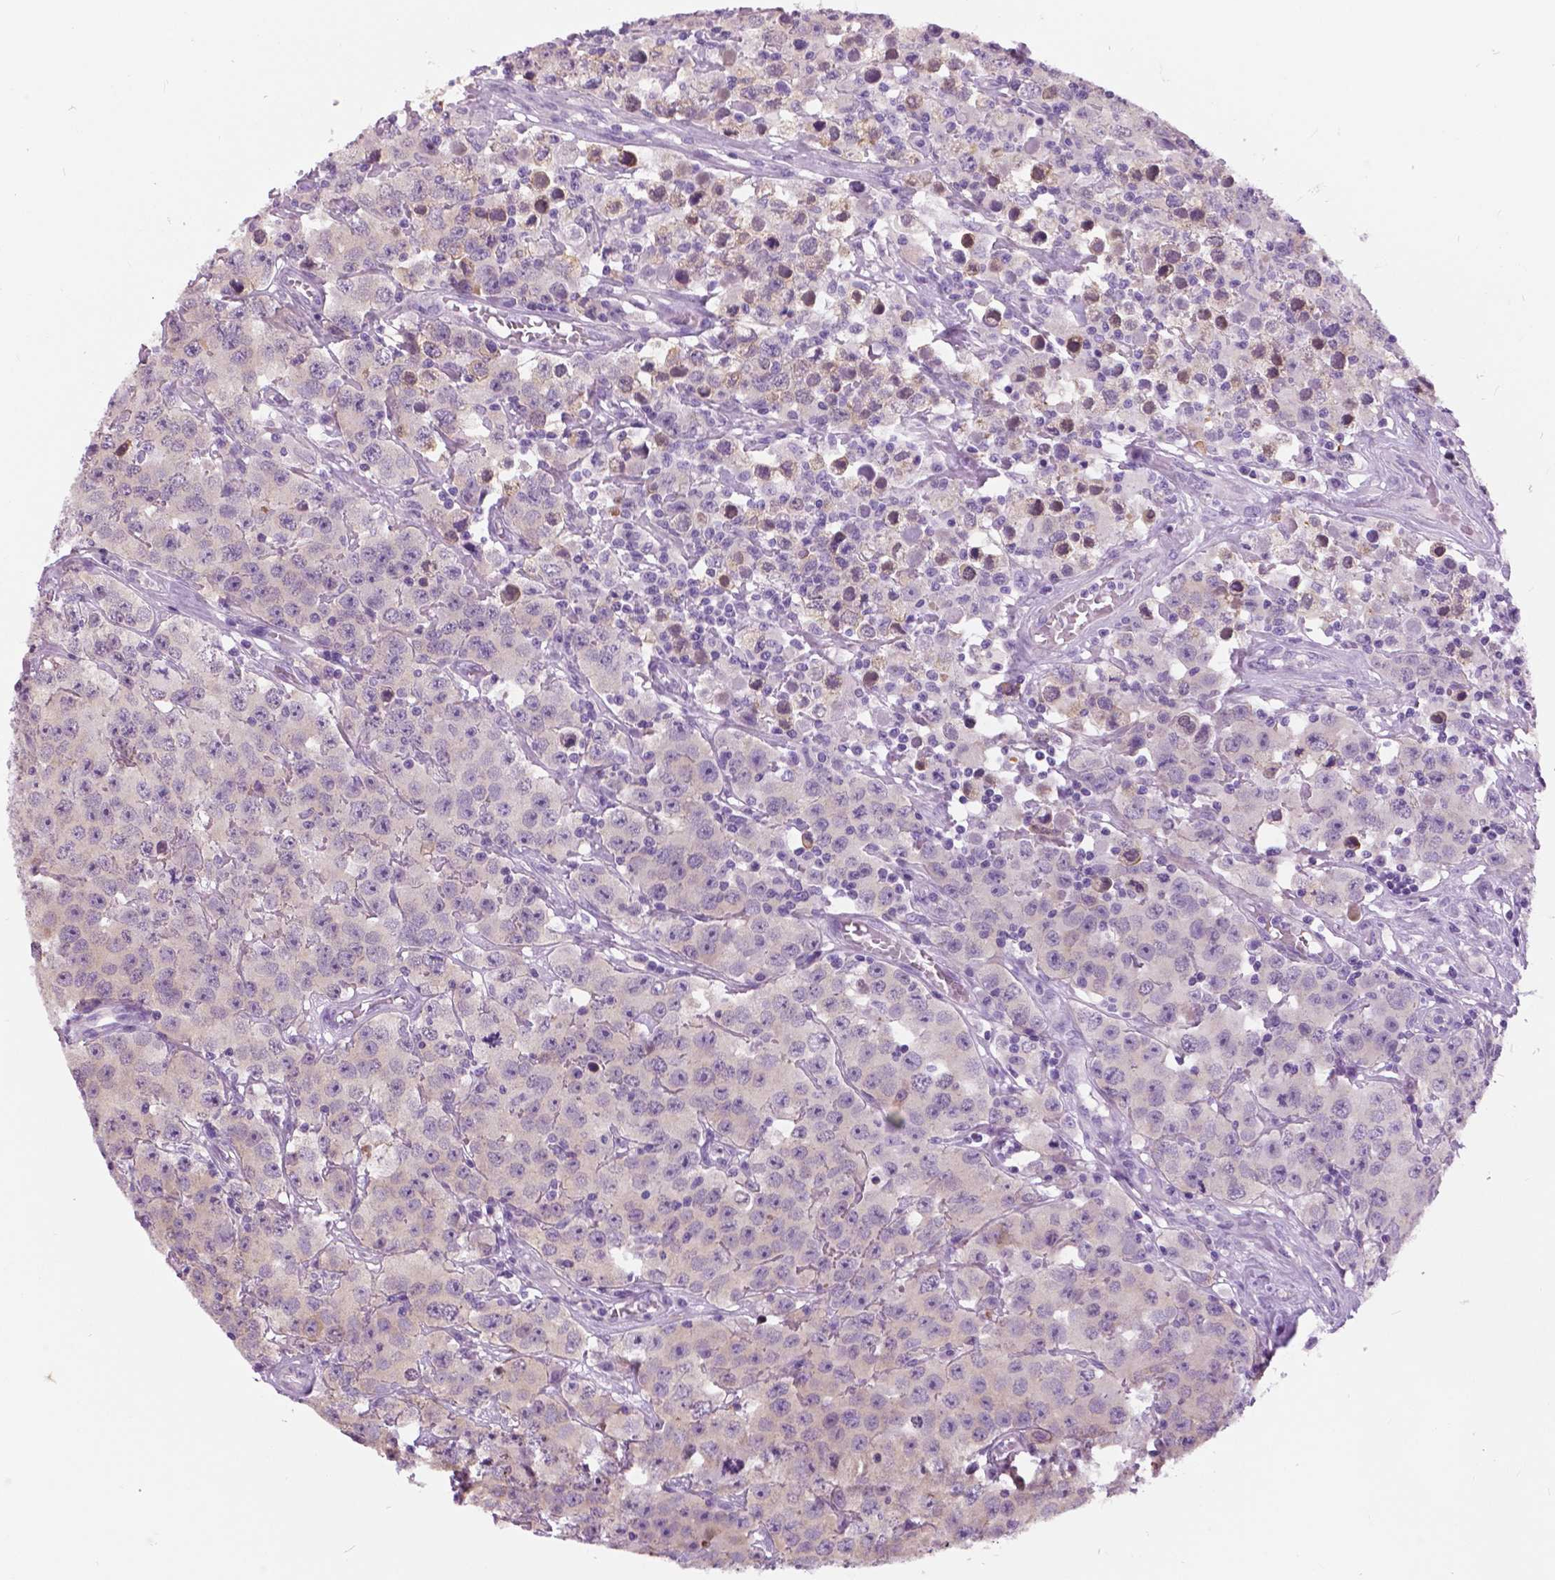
{"staining": {"intensity": "negative", "quantity": "none", "location": "none"}, "tissue": "testis cancer", "cell_type": "Tumor cells", "image_type": "cancer", "snomed": [{"axis": "morphology", "description": "Seminoma, NOS"}, {"axis": "topography", "description": "Testis"}], "caption": "The micrograph shows no staining of tumor cells in seminoma (testis).", "gene": "TP53TG5", "patient": {"sex": "male", "age": 52}}